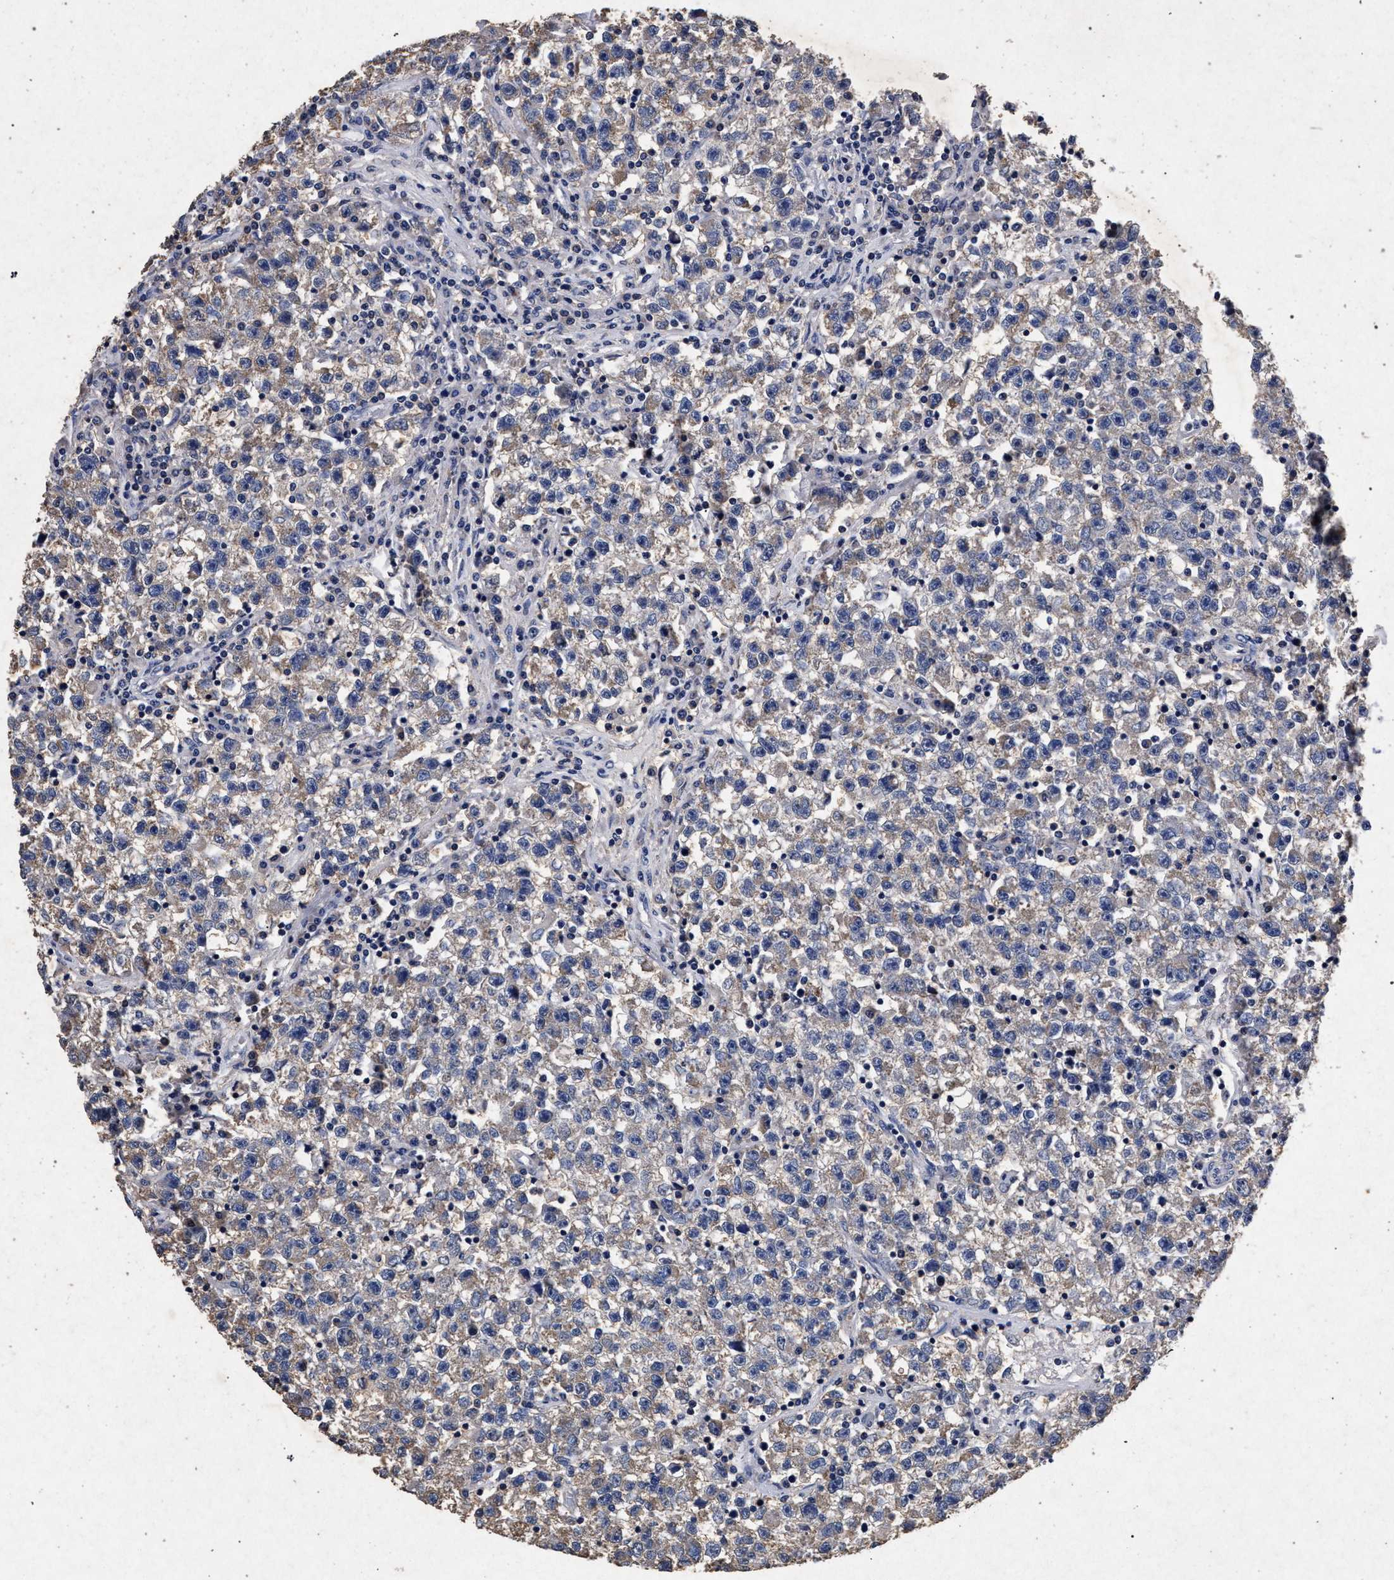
{"staining": {"intensity": "weak", "quantity": "<25%", "location": "cytoplasmic/membranous"}, "tissue": "testis cancer", "cell_type": "Tumor cells", "image_type": "cancer", "snomed": [{"axis": "morphology", "description": "Seminoma, NOS"}, {"axis": "topography", "description": "Testis"}], "caption": "A histopathology image of human seminoma (testis) is negative for staining in tumor cells.", "gene": "ATP1A2", "patient": {"sex": "male", "age": 22}}